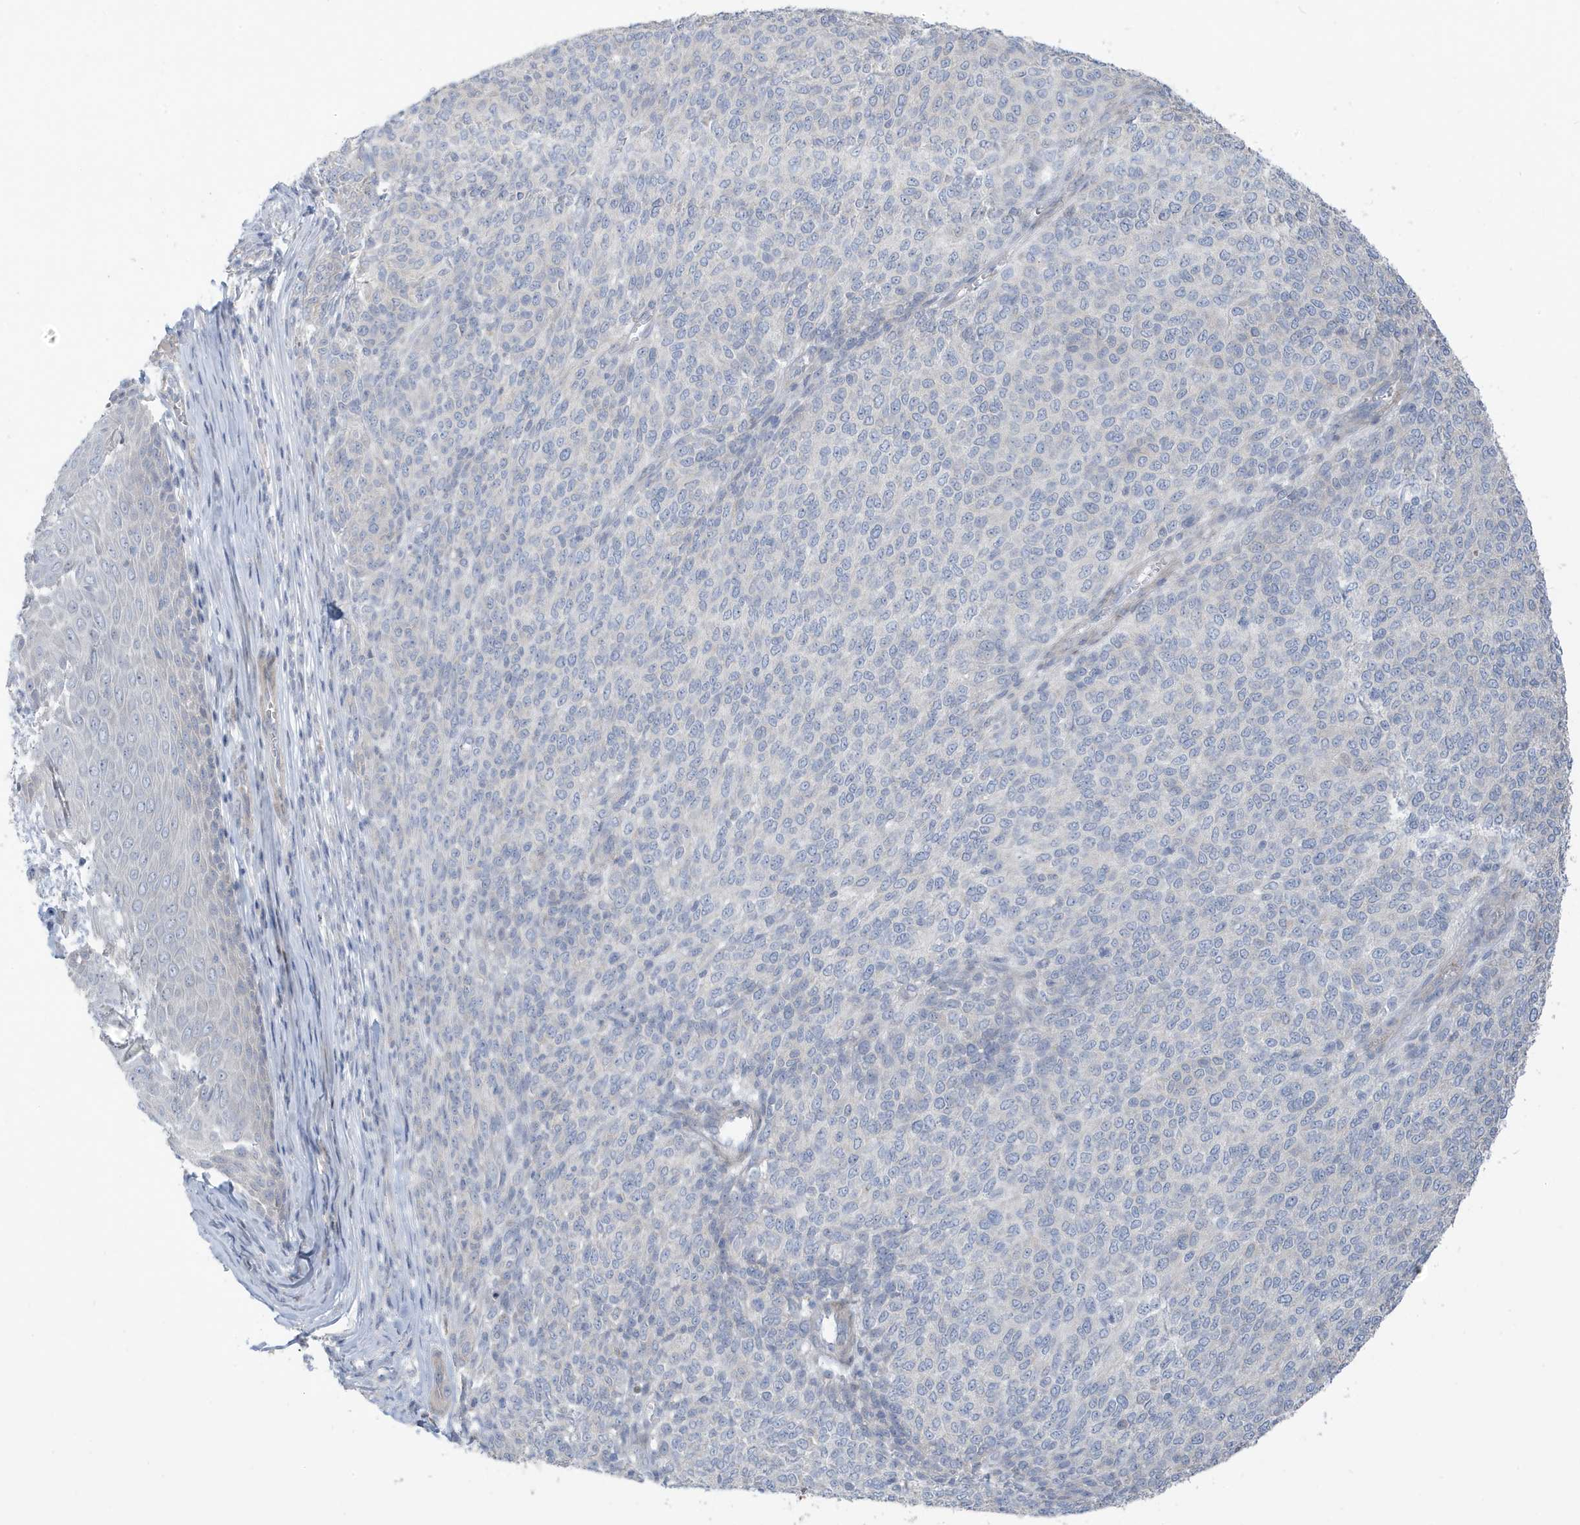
{"staining": {"intensity": "negative", "quantity": "none", "location": "none"}, "tissue": "melanoma", "cell_type": "Tumor cells", "image_type": "cancer", "snomed": [{"axis": "morphology", "description": "Malignant melanoma, NOS"}, {"axis": "topography", "description": "Skin"}], "caption": "High power microscopy image of an IHC histopathology image of melanoma, revealing no significant expression in tumor cells.", "gene": "ATP13A5", "patient": {"sex": "male", "age": 49}}